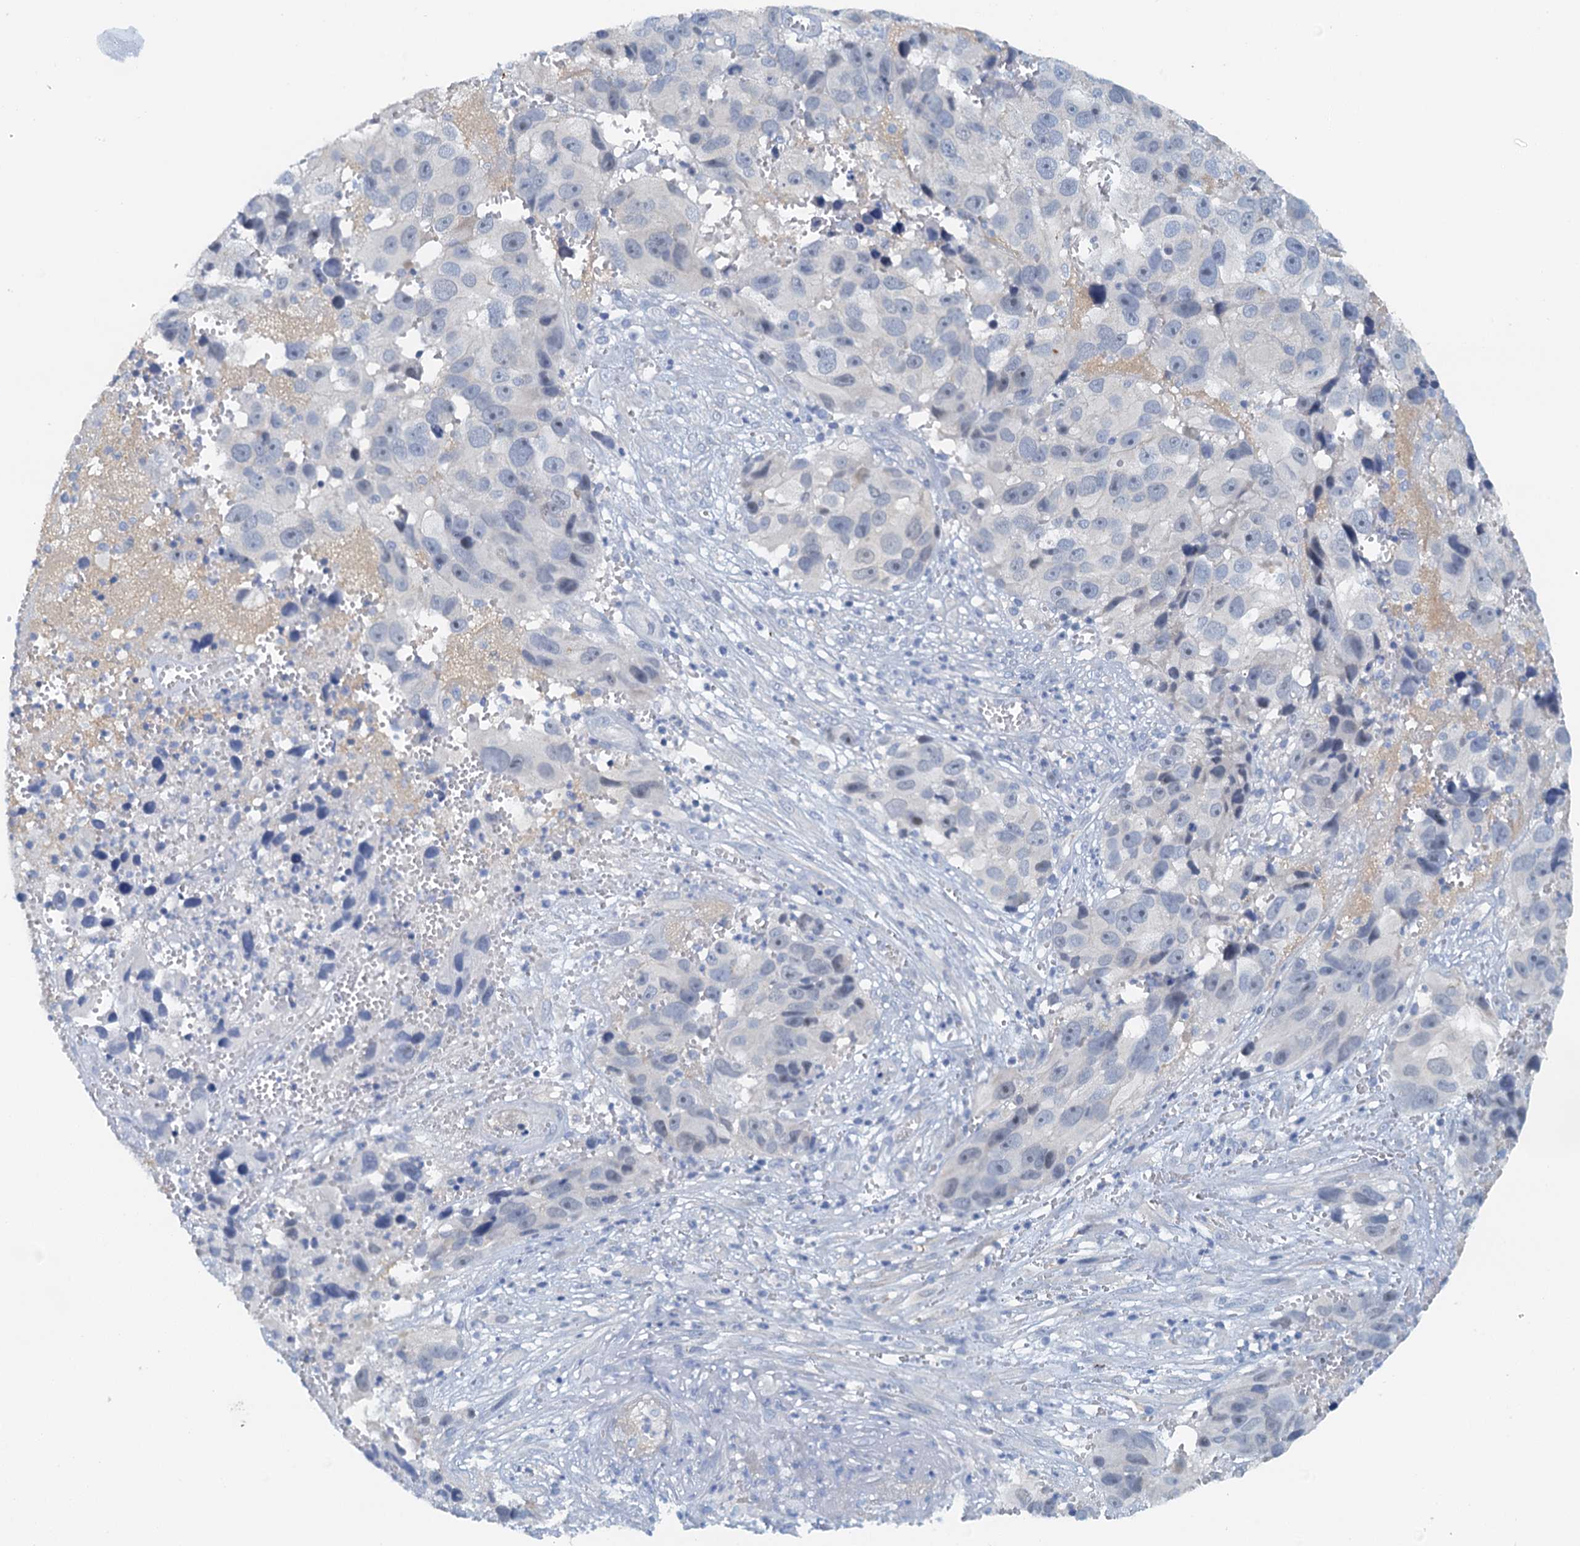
{"staining": {"intensity": "negative", "quantity": "none", "location": "none"}, "tissue": "melanoma", "cell_type": "Tumor cells", "image_type": "cancer", "snomed": [{"axis": "morphology", "description": "Malignant melanoma, NOS"}, {"axis": "topography", "description": "Skin"}], "caption": "Immunohistochemical staining of human malignant melanoma exhibits no significant expression in tumor cells.", "gene": "DTD1", "patient": {"sex": "male", "age": 84}}